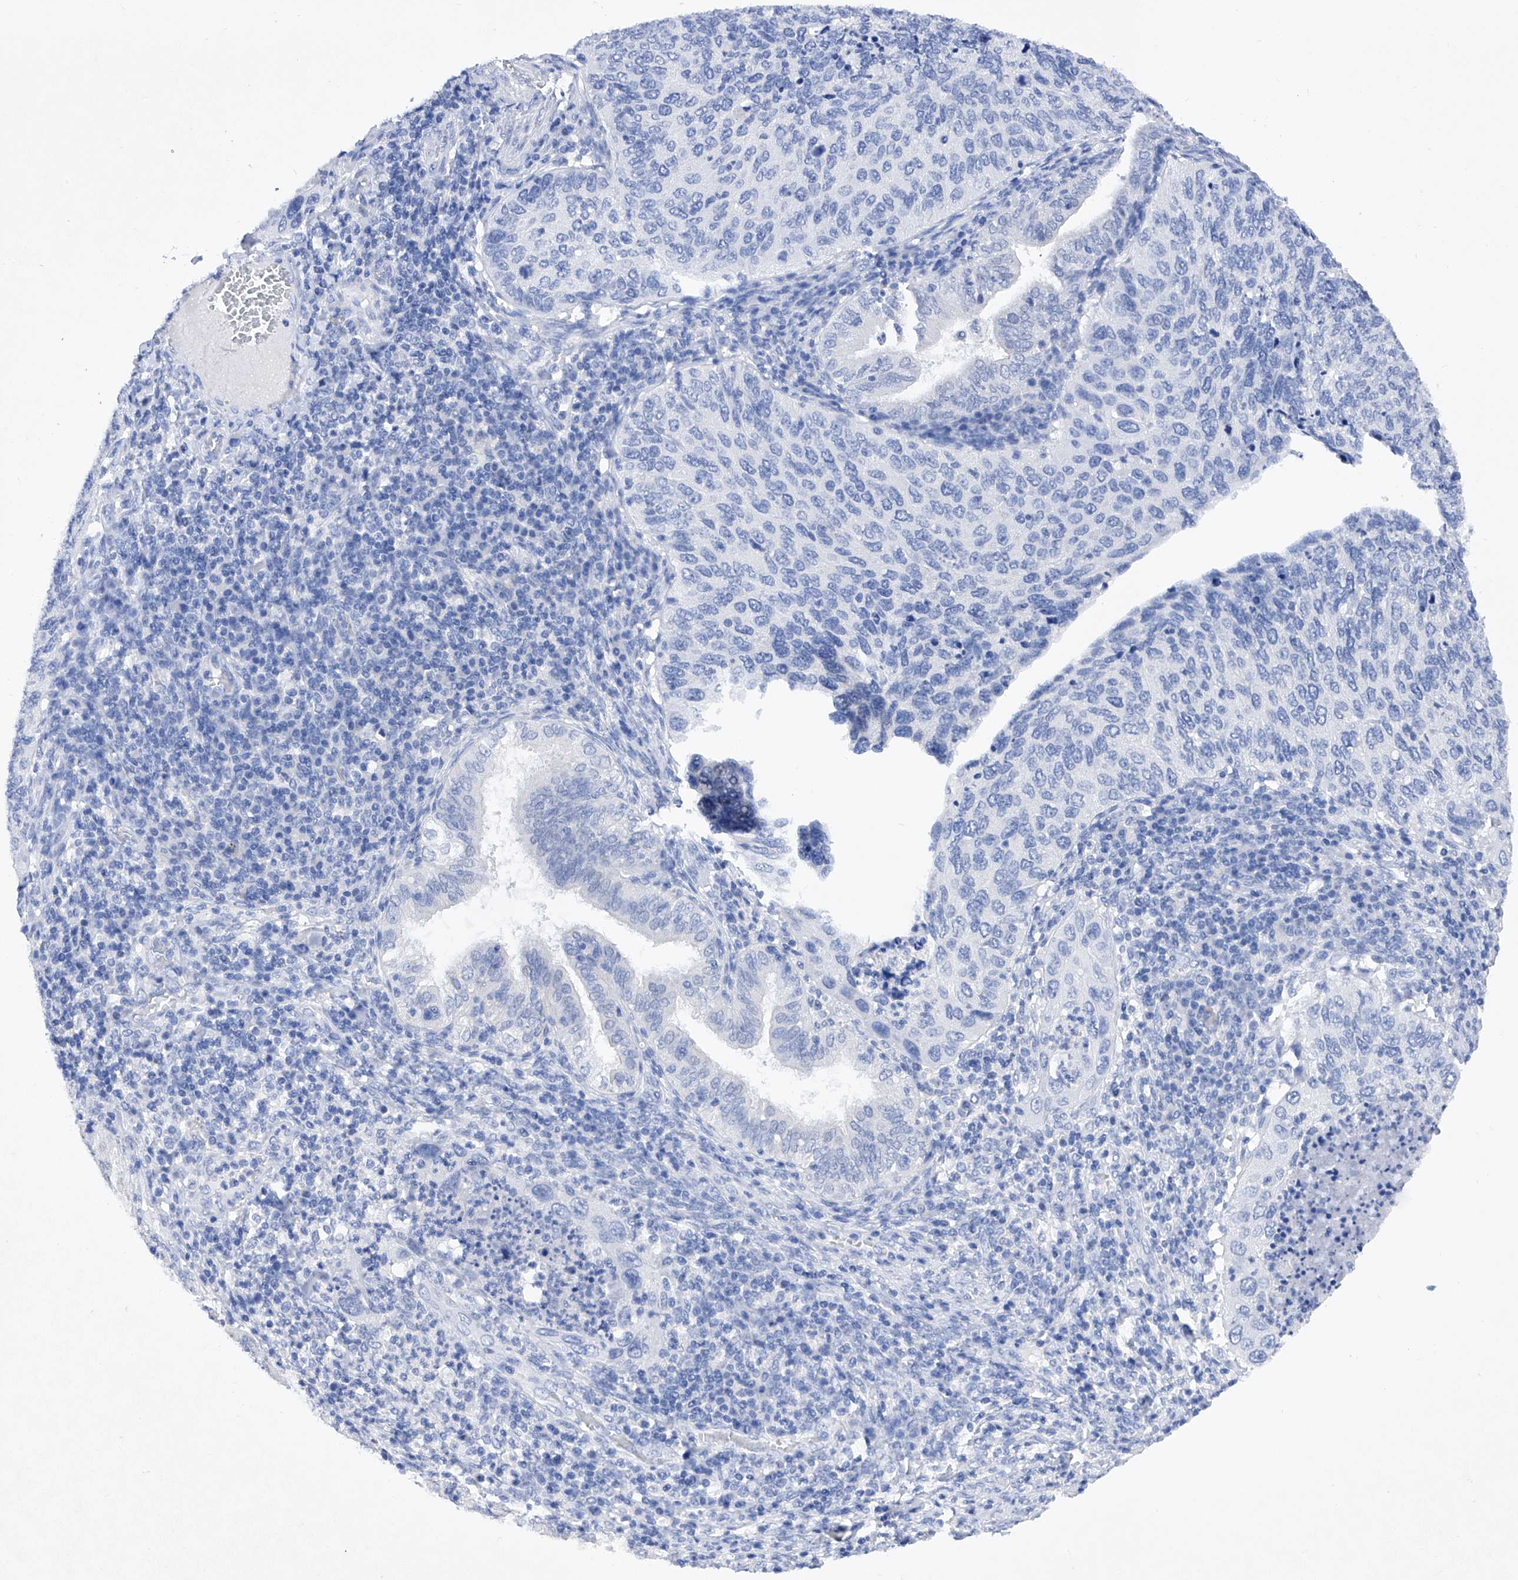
{"staining": {"intensity": "negative", "quantity": "none", "location": "none"}, "tissue": "cervical cancer", "cell_type": "Tumor cells", "image_type": "cancer", "snomed": [{"axis": "morphology", "description": "Squamous cell carcinoma, NOS"}, {"axis": "topography", "description": "Cervix"}], "caption": "This is a image of IHC staining of cervical cancer (squamous cell carcinoma), which shows no positivity in tumor cells. (Brightfield microscopy of DAB (3,3'-diaminobenzidine) immunohistochemistry (IHC) at high magnification).", "gene": "BARX2", "patient": {"sex": "female", "age": 38}}